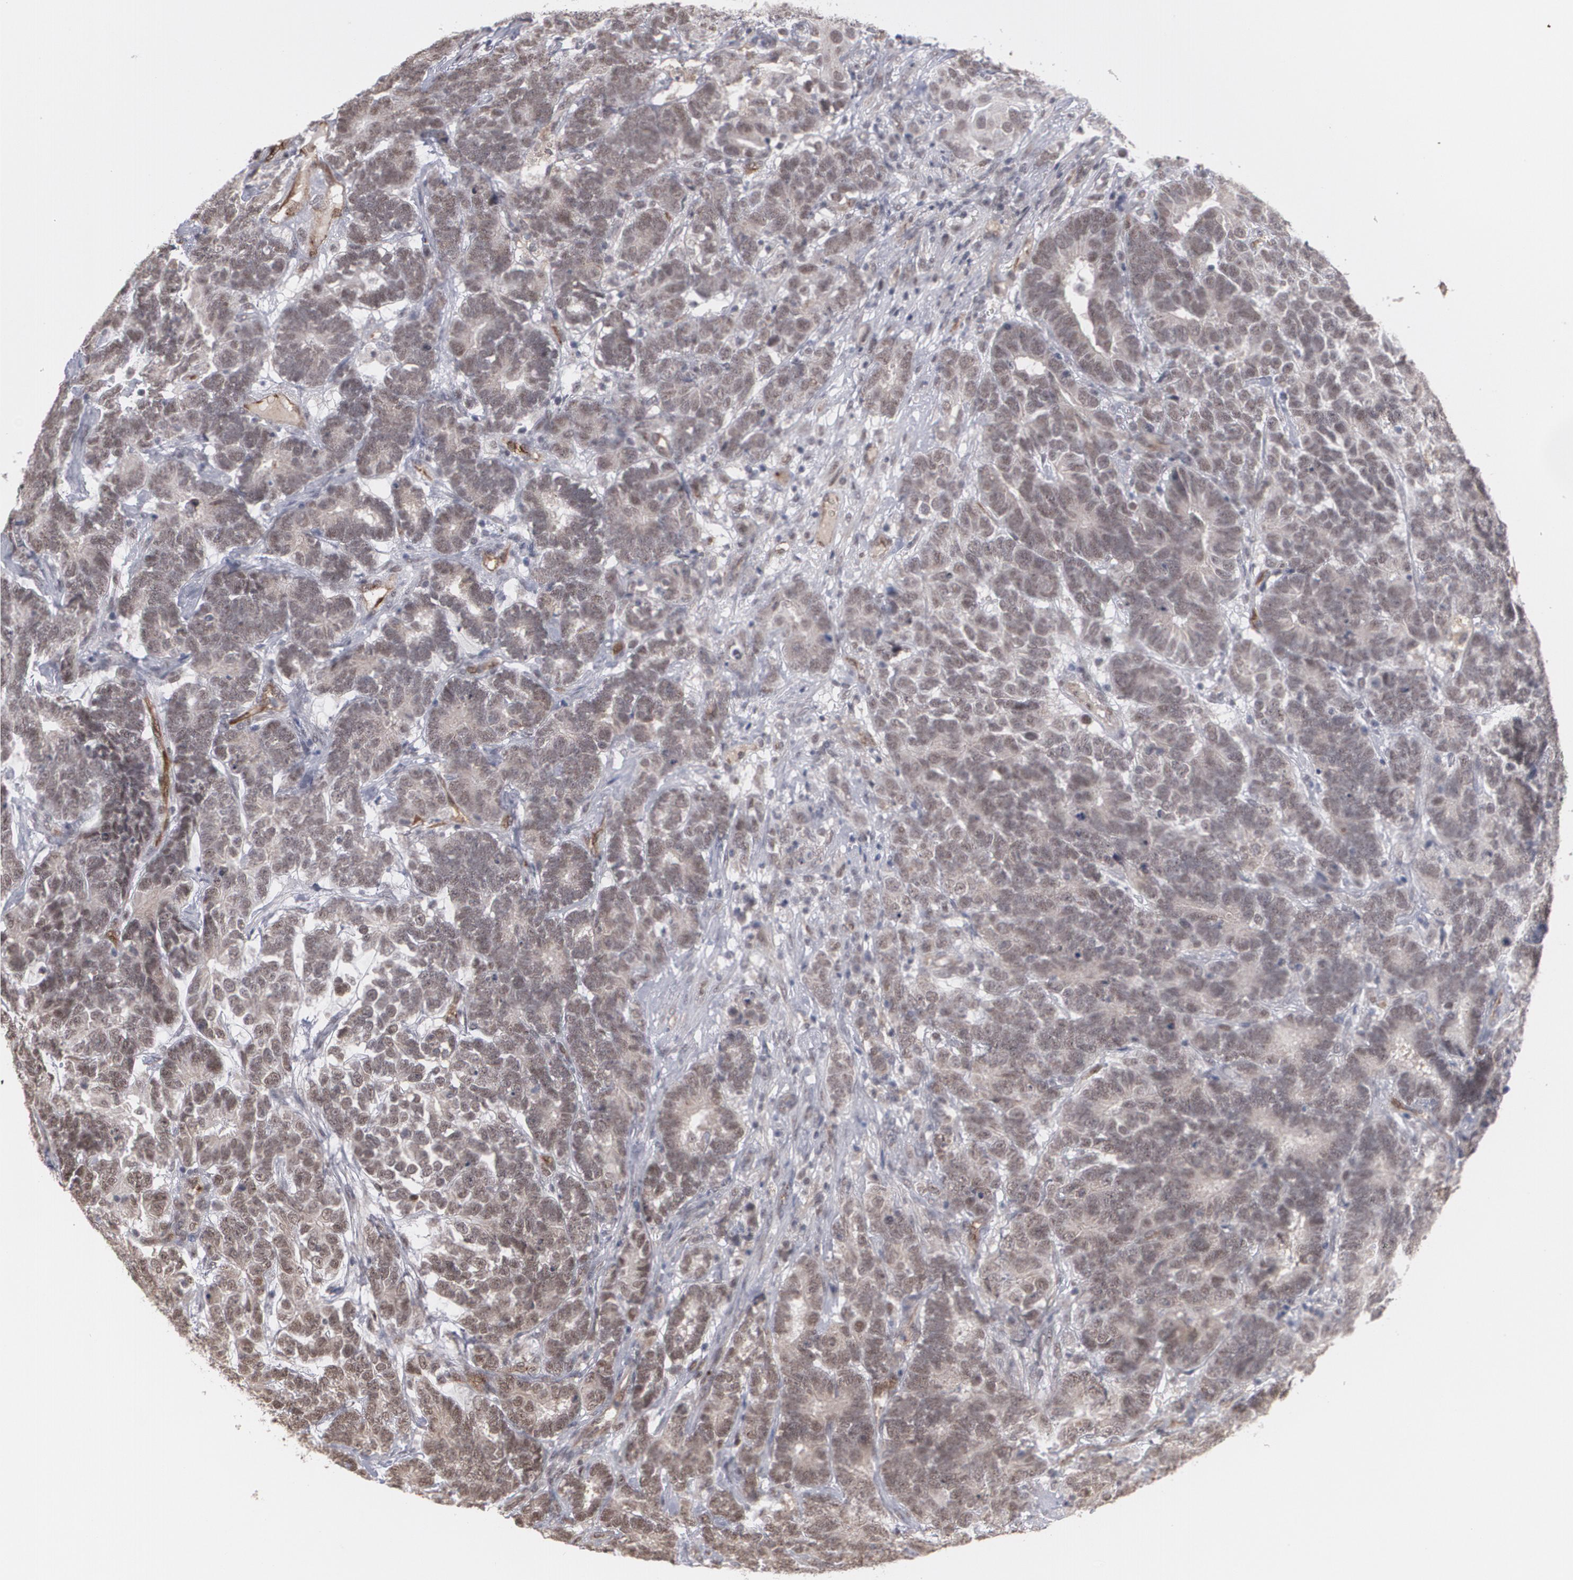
{"staining": {"intensity": "weak", "quantity": ">75%", "location": "nuclear"}, "tissue": "testis cancer", "cell_type": "Tumor cells", "image_type": "cancer", "snomed": [{"axis": "morphology", "description": "Carcinoma, Embryonal, NOS"}, {"axis": "topography", "description": "Testis"}], "caption": "Tumor cells show low levels of weak nuclear staining in about >75% of cells in human testis embryonal carcinoma.", "gene": "ZNF75A", "patient": {"sex": "male", "age": 26}}